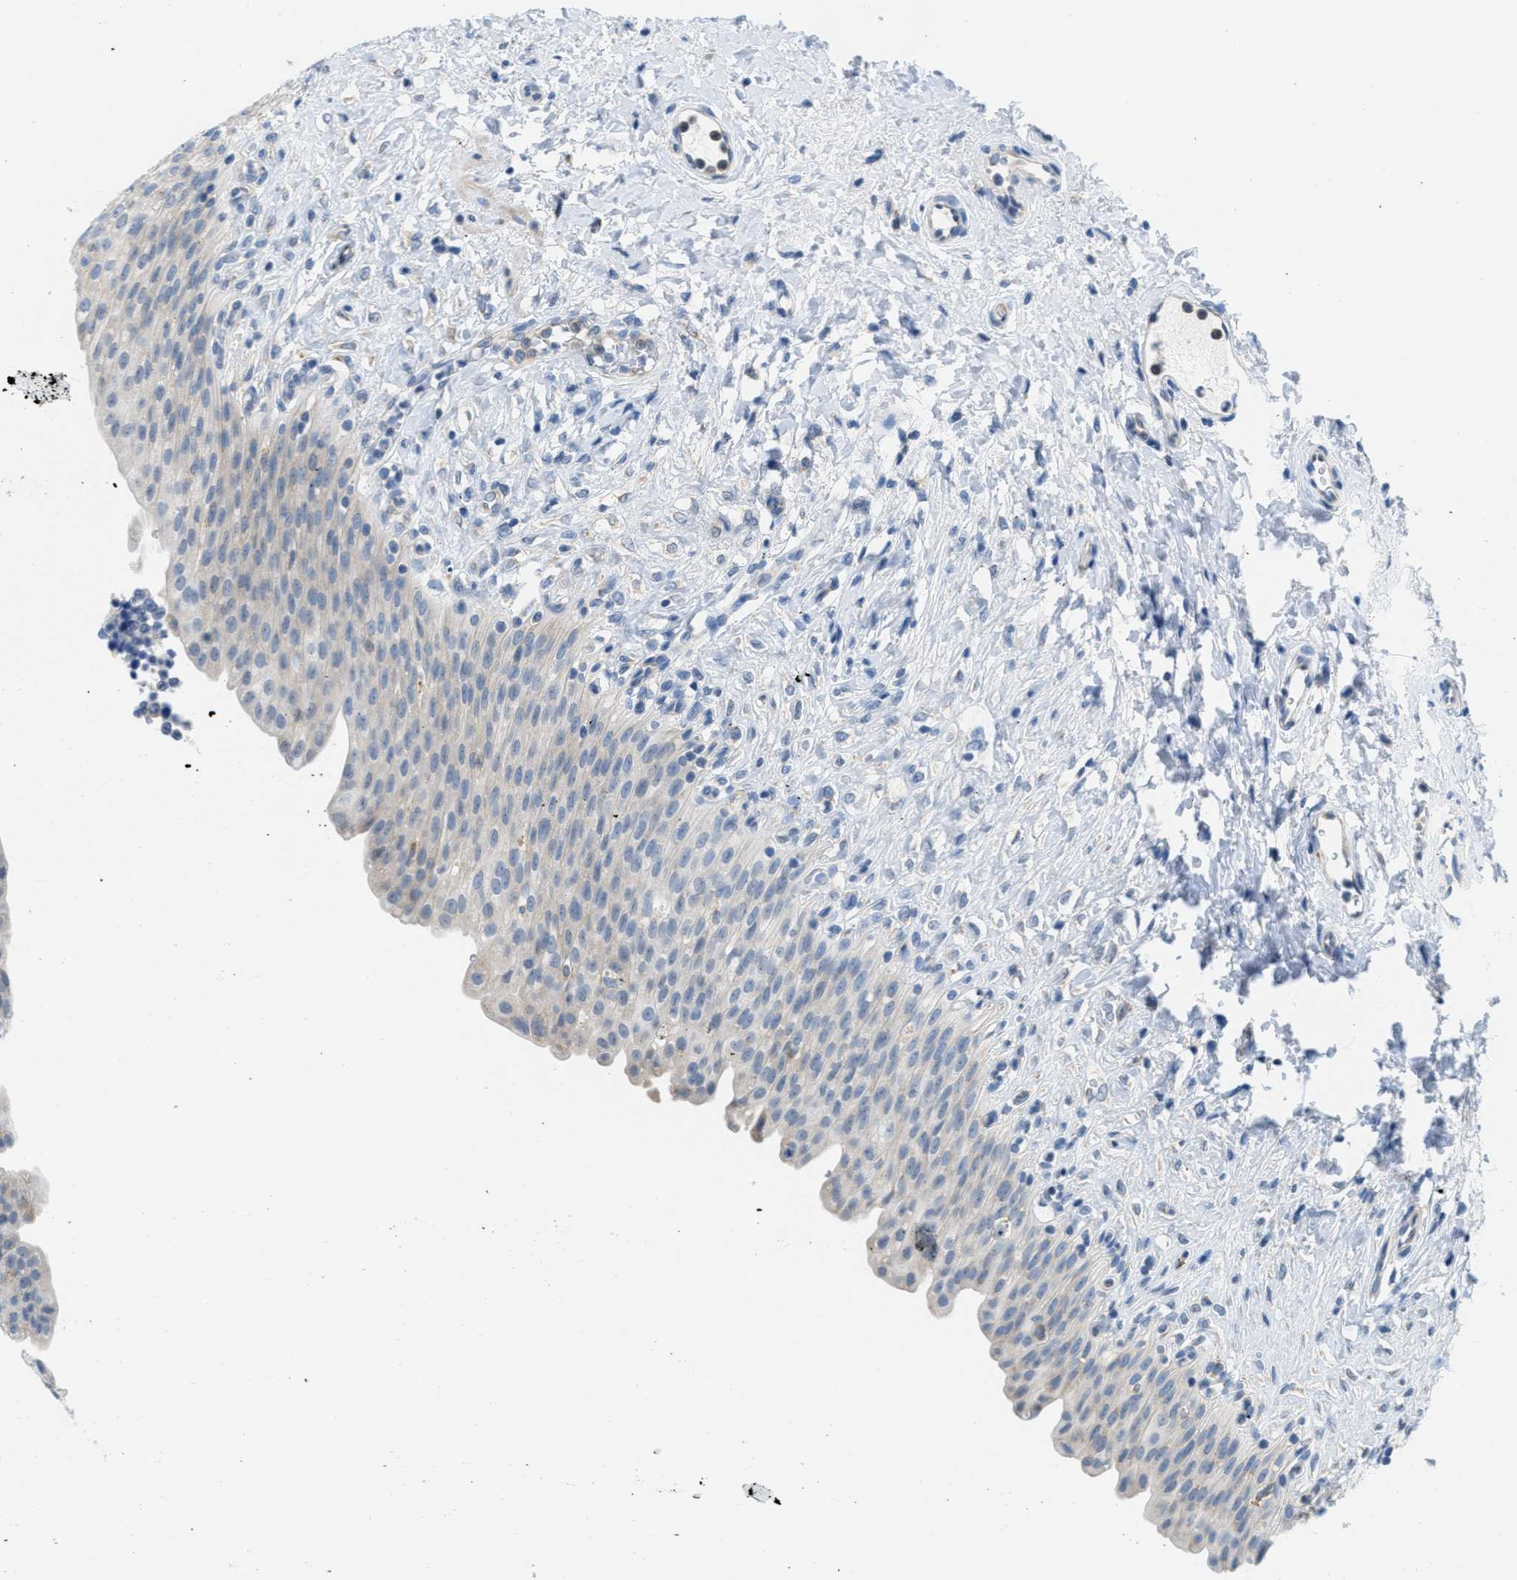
{"staining": {"intensity": "weak", "quantity": "<25%", "location": "cytoplasmic/membranous"}, "tissue": "urinary bladder", "cell_type": "Urothelial cells", "image_type": "normal", "snomed": [{"axis": "morphology", "description": "Urothelial carcinoma, High grade"}, {"axis": "topography", "description": "Urinary bladder"}], "caption": "The image demonstrates no staining of urothelial cells in normal urinary bladder.", "gene": "PTDSS1", "patient": {"sex": "male", "age": 46}}